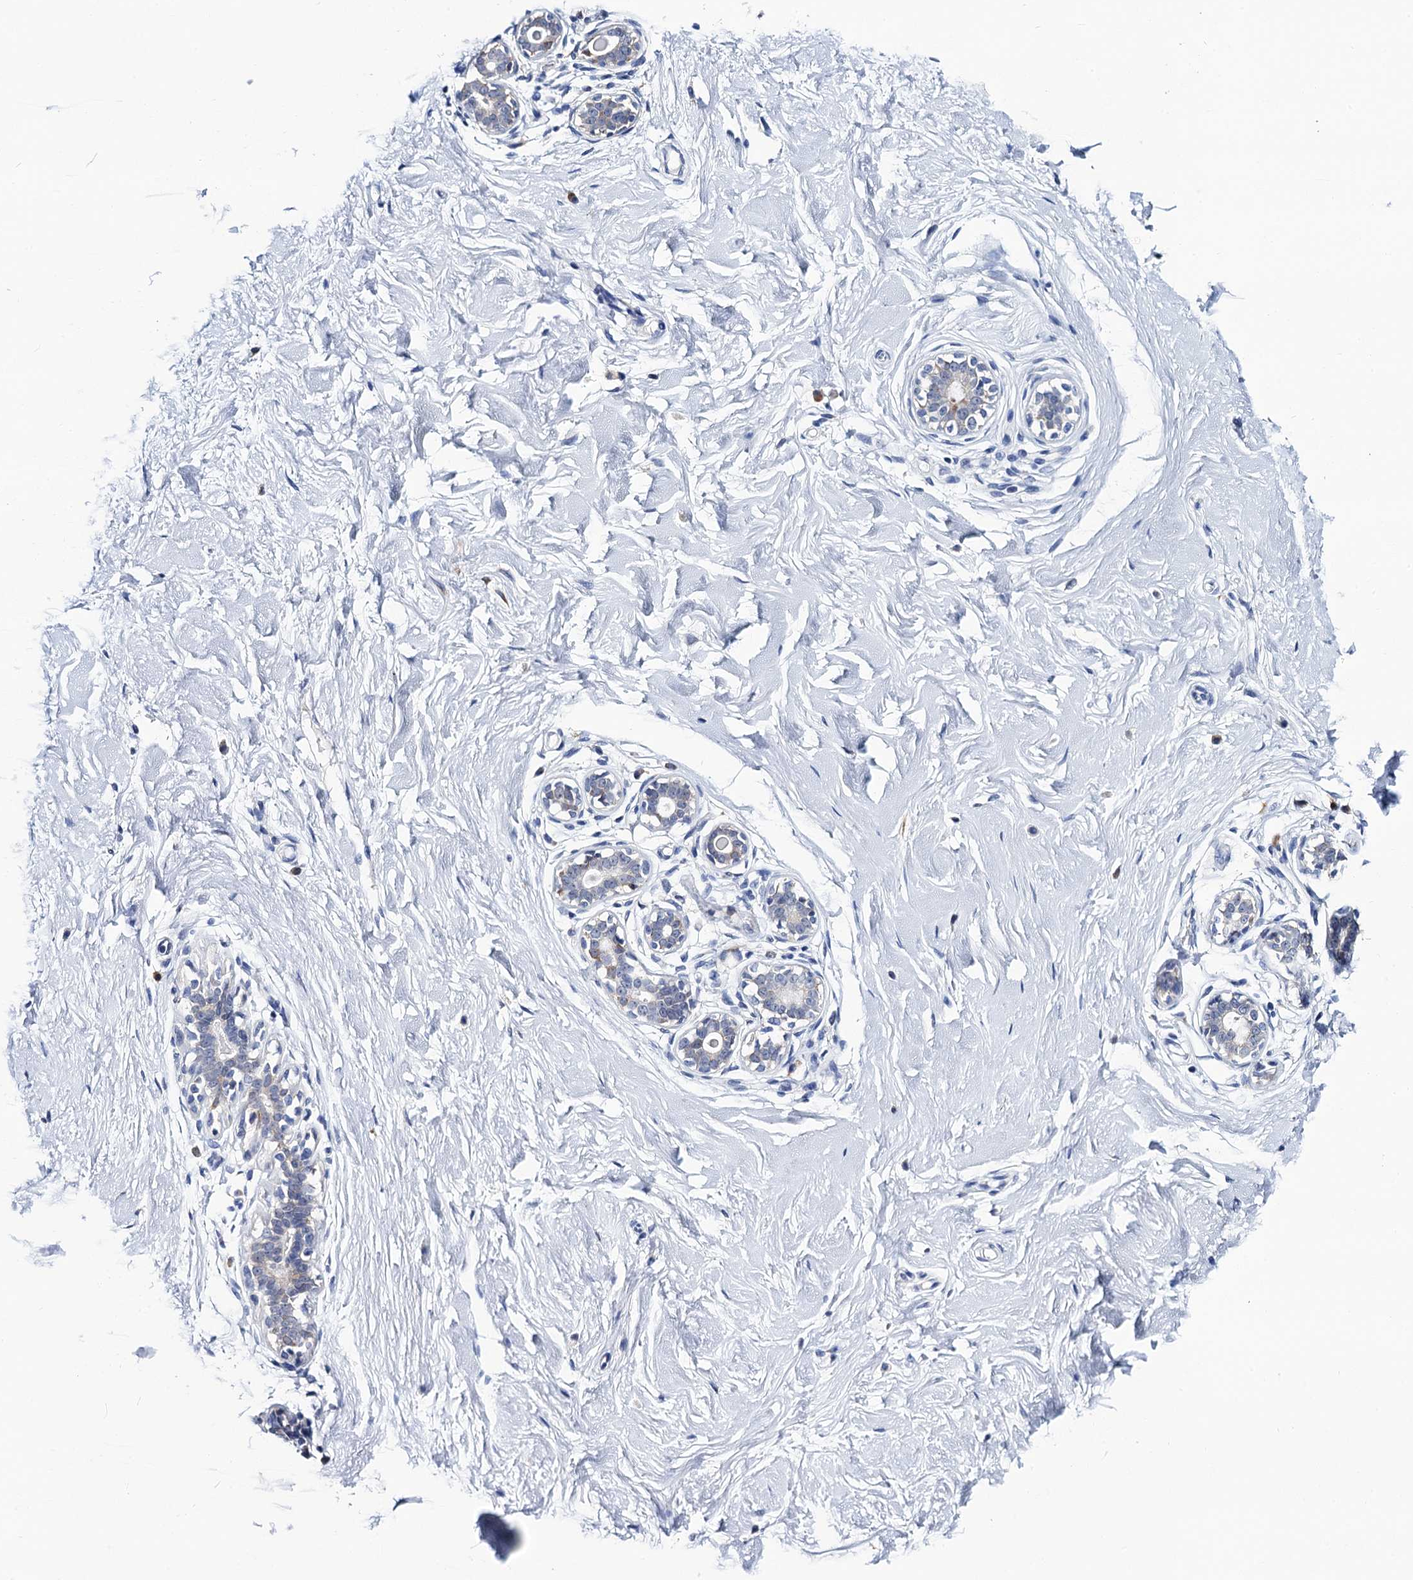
{"staining": {"intensity": "negative", "quantity": "none", "location": "none"}, "tissue": "breast", "cell_type": "Glandular cells", "image_type": "normal", "snomed": [{"axis": "morphology", "description": "Normal tissue, NOS"}, {"axis": "morphology", "description": "Adenoma, NOS"}, {"axis": "topography", "description": "Breast"}], "caption": "A micrograph of breast stained for a protein demonstrates no brown staining in glandular cells. (DAB (3,3'-diaminobenzidine) IHC, high magnification).", "gene": "SLC7A10", "patient": {"sex": "female", "age": 23}}